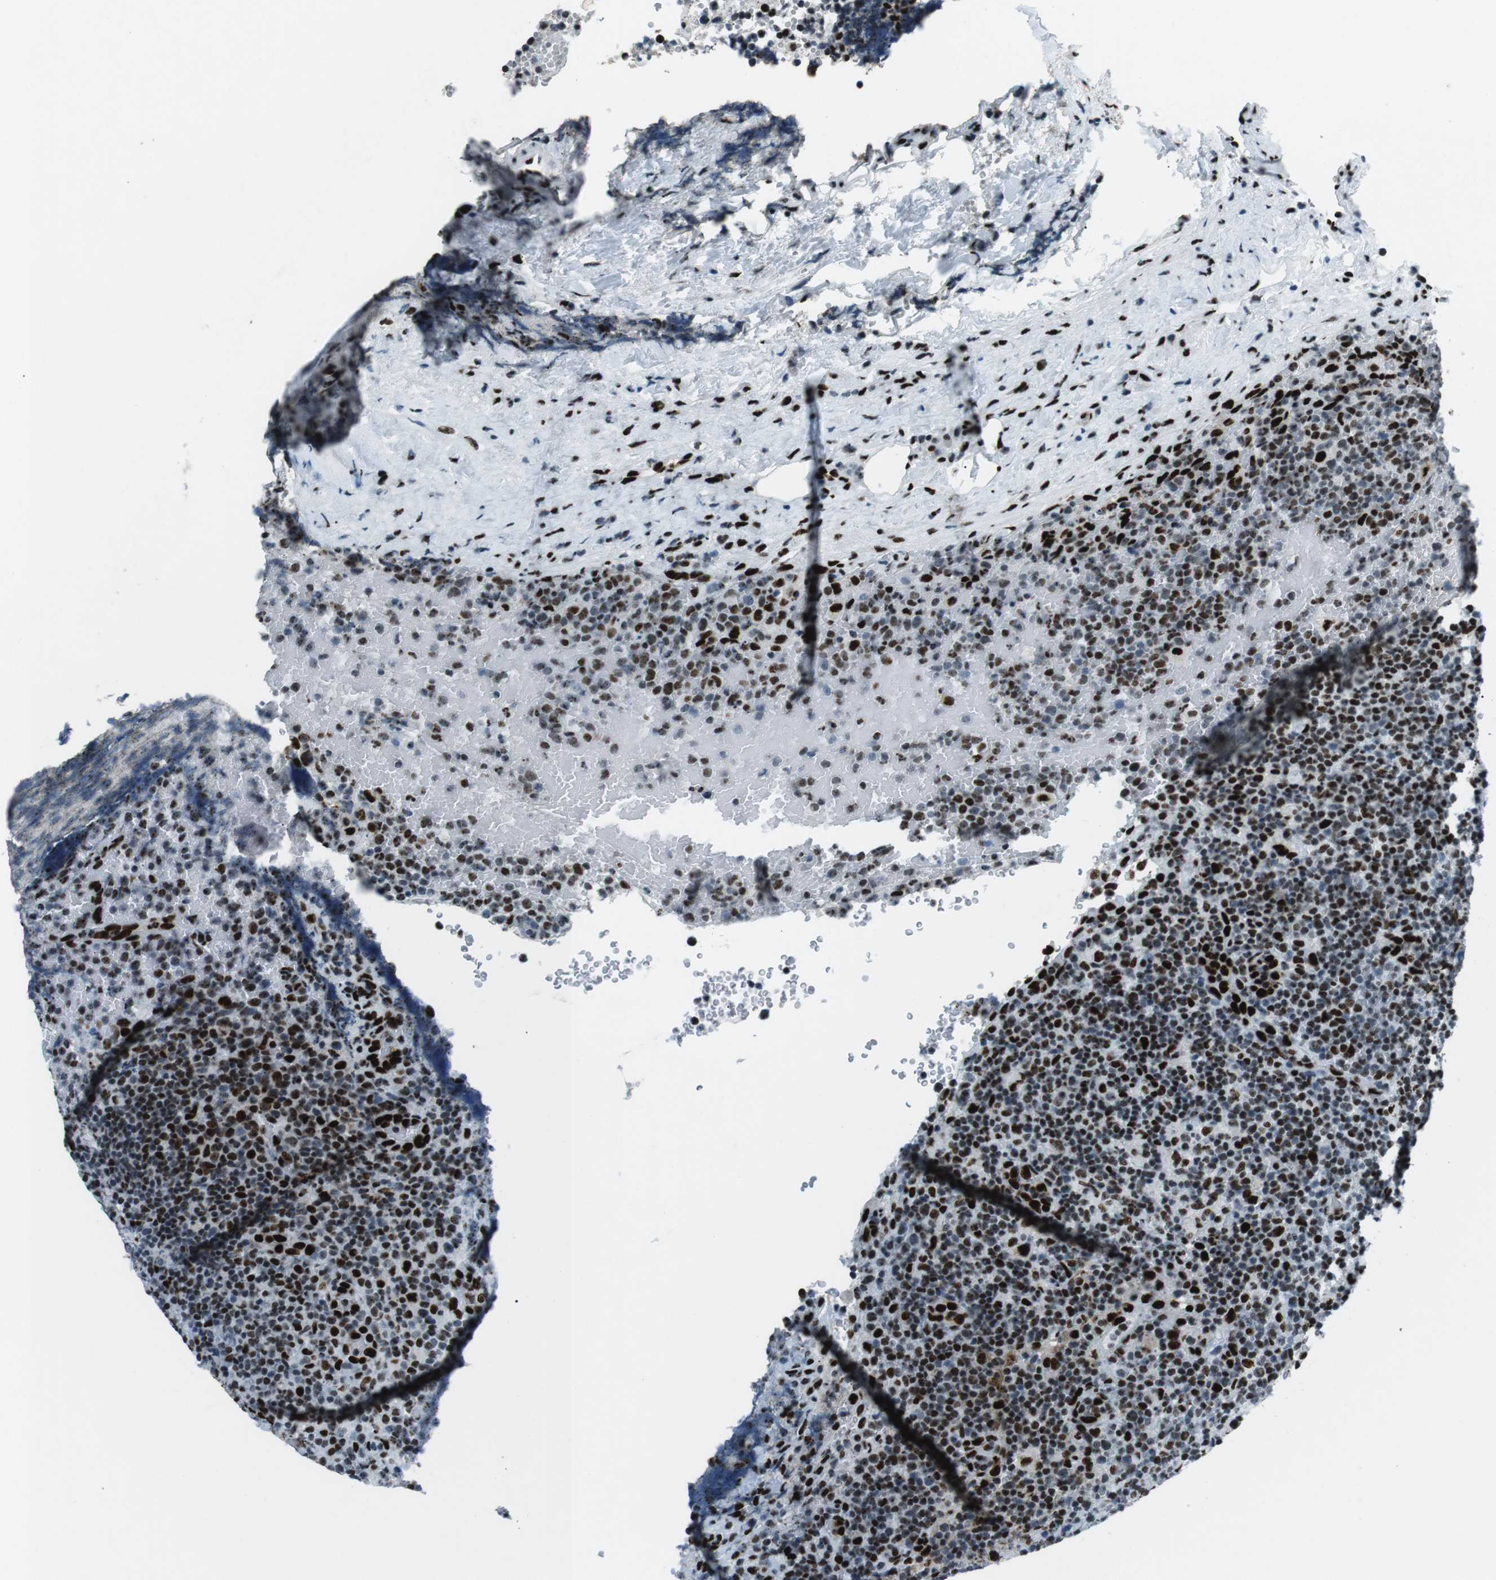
{"staining": {"intensity": "moderate", "quantity": ">75%", "location": "nuclear"}, "tissue": "lymphoma", "cell_type": "Tumor cells", "image_type": "cancer", "snomed": [{"axis": "morphology", "description": "Malignant lymphoma, non-Hodgkin's type, High grade"}, {"axis": "topography", "description": "Lymph node"}], "caption": "Brown immunohistochemical staining in high-grade malignant lymphoma, non-Hodgkin's type shows moderate nuclear staining in approximately >75% of tumor cells. (DAB = brown stain, brightfield microscopy at high magnification).", "gene": "PML", "patient": {"sex": "male", "age": 61}}